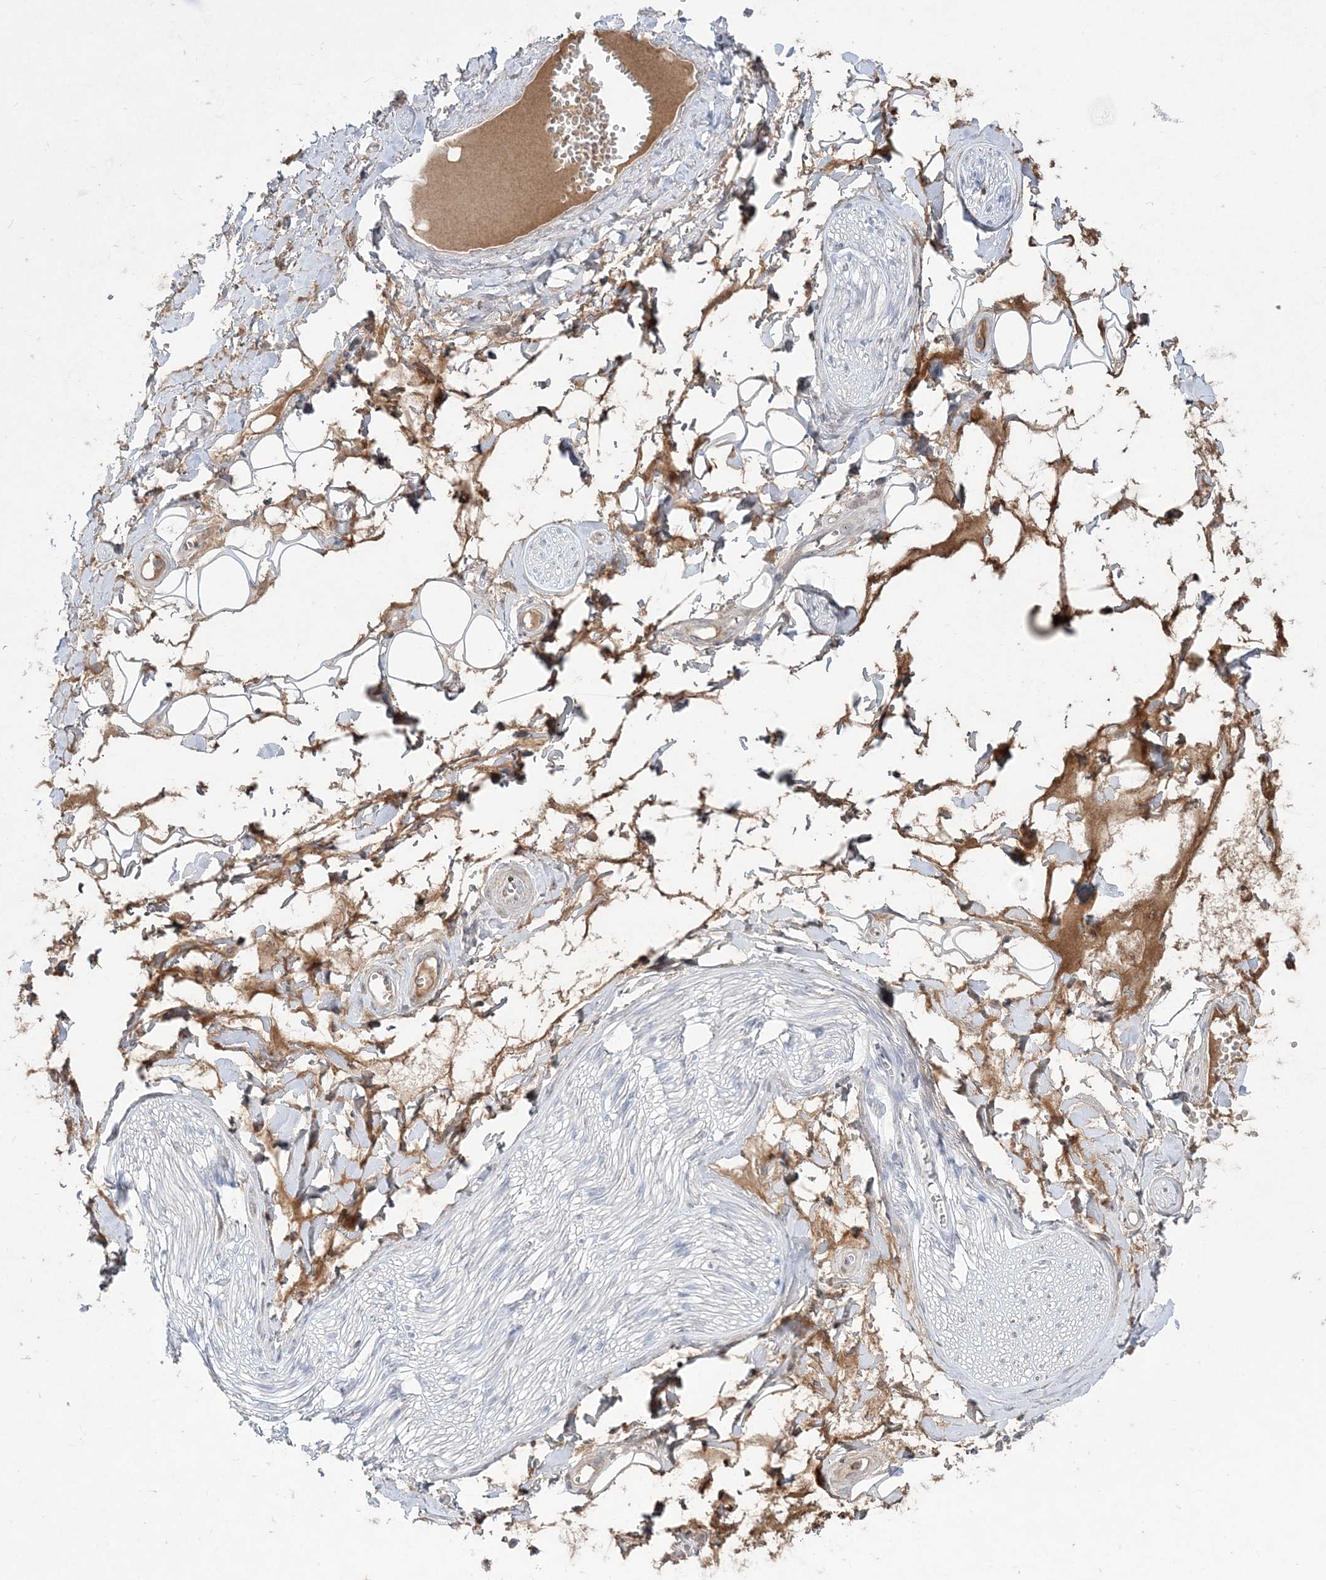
{"staining": {"intensity": "negative", "quantity": "none", "location": "none"}, "tissue": "adipose tissue", "cell_type": "Adipocytes", "image_type": "normal", "snomed": [{"axis": "morphology", "description": "Normal tissue, NOS"}, {"axis": "morphology", "description": "Inflammation, NOS"}, {"axis": "topography", "description": "Salivary gland"}, {"axis": "topography", "description": "Peripheral nerve tissue"}], "caption": "High power microscopy image of an immunohistochemistry image of unremarkable adipose tissue, revealing no significant expression in adipocytes.", "gene": "NOP16", "patient": {"sex": "female", "age": 75}}